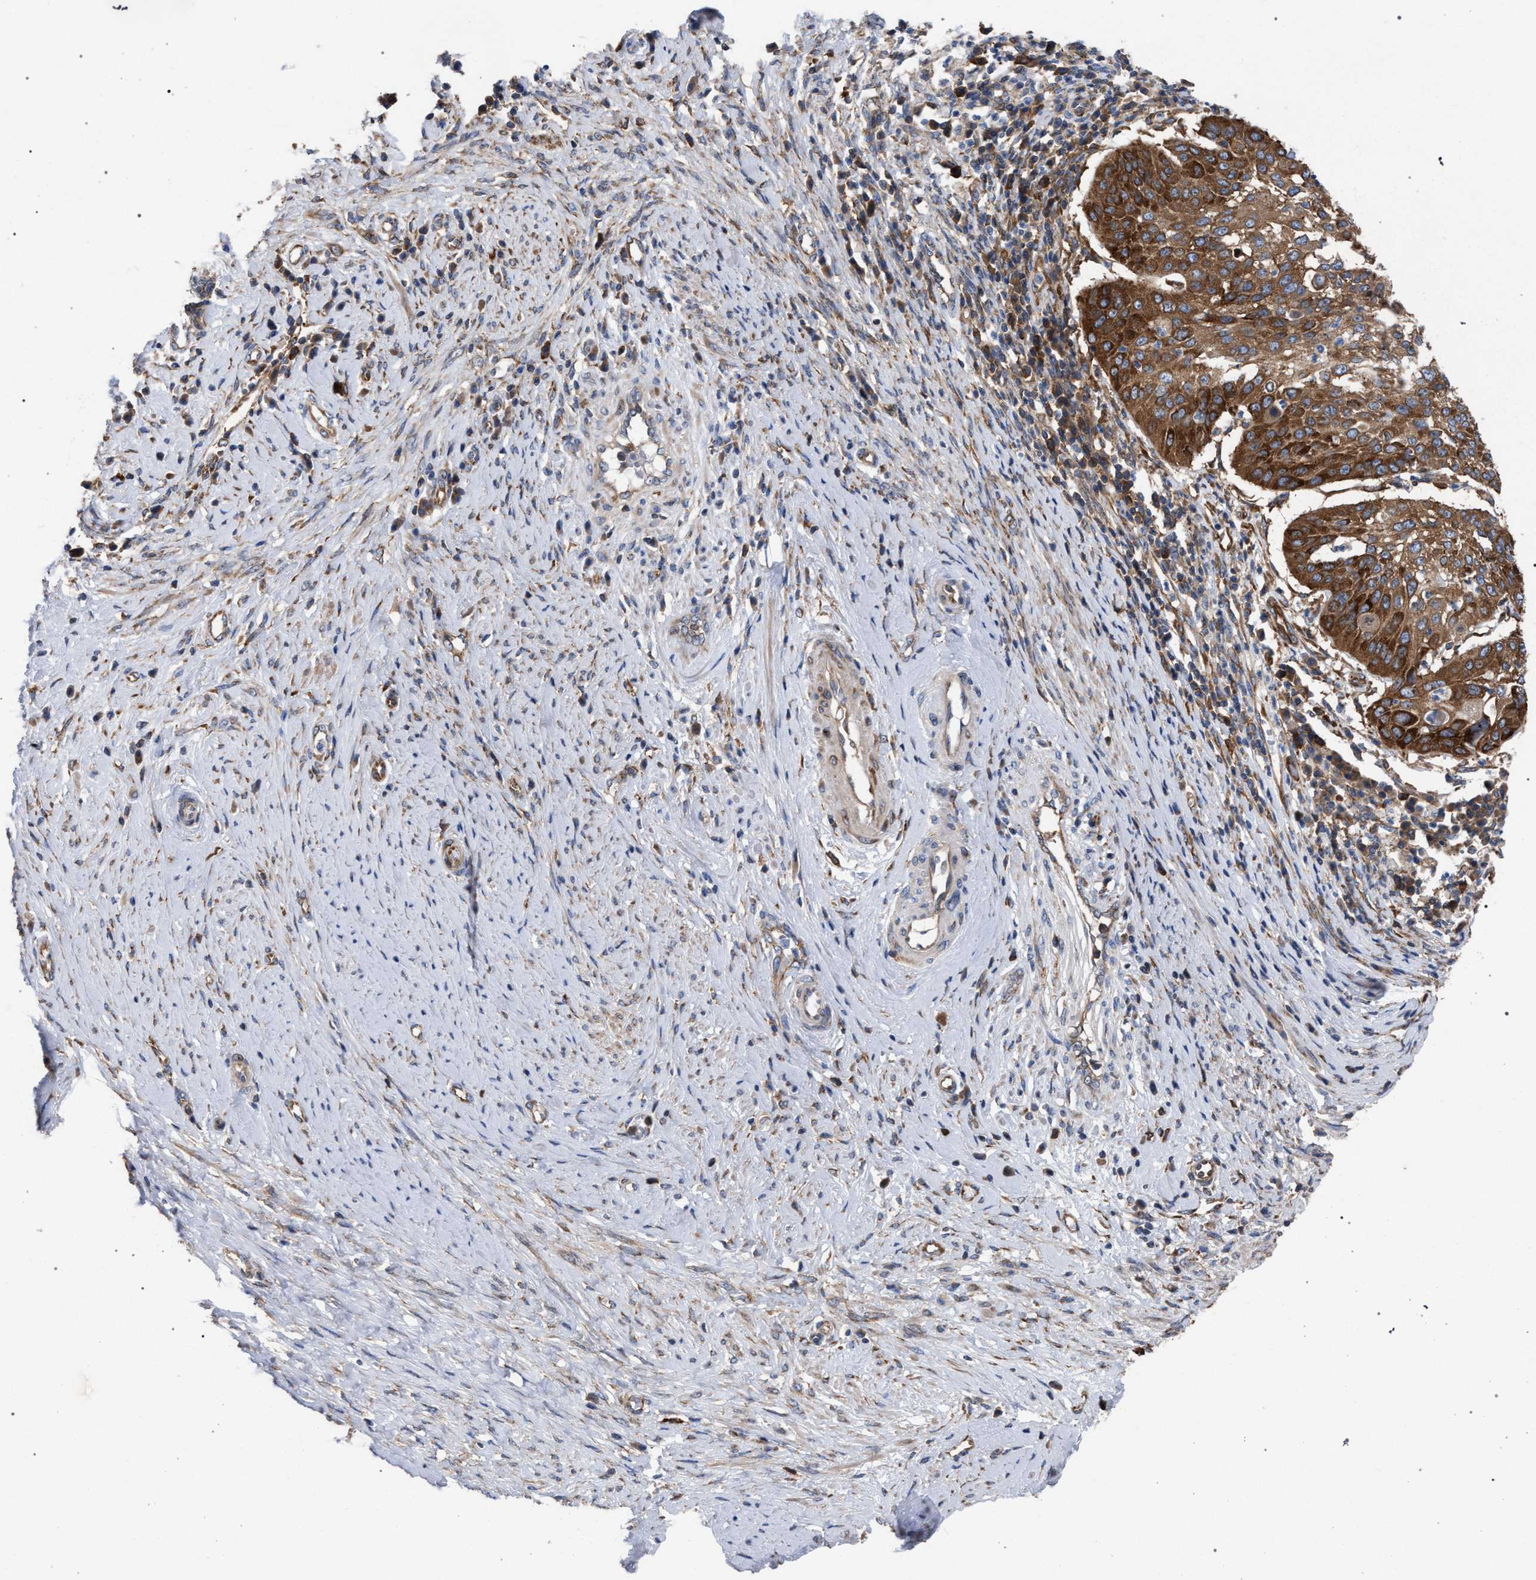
{"staining": {"intensity": "strong", "quantity": ">75%", "location": "cytoplasmic/membranous"}, "tissue": "cervical cancer", "cell_type": "Tumor cells", "image_type": "cancer", "snomed": [{"axis": "morphology", "description": "Normal tissue, NOS"}, {"axis": "morphology", "description": "Squamous cell carcinoma, NOS"}, {"axis": "topography", "description": "Cervix"}], "caption": "Immunohistochemical staining of squamous cell carcinoma (cervical) reveals strong cytoplasmic/membranous protein expression in about >75% of tumor cells. Nuclei are stained in blue.", "gene": "CDR2L", "patient": {"sex": "female", "age": 39}}